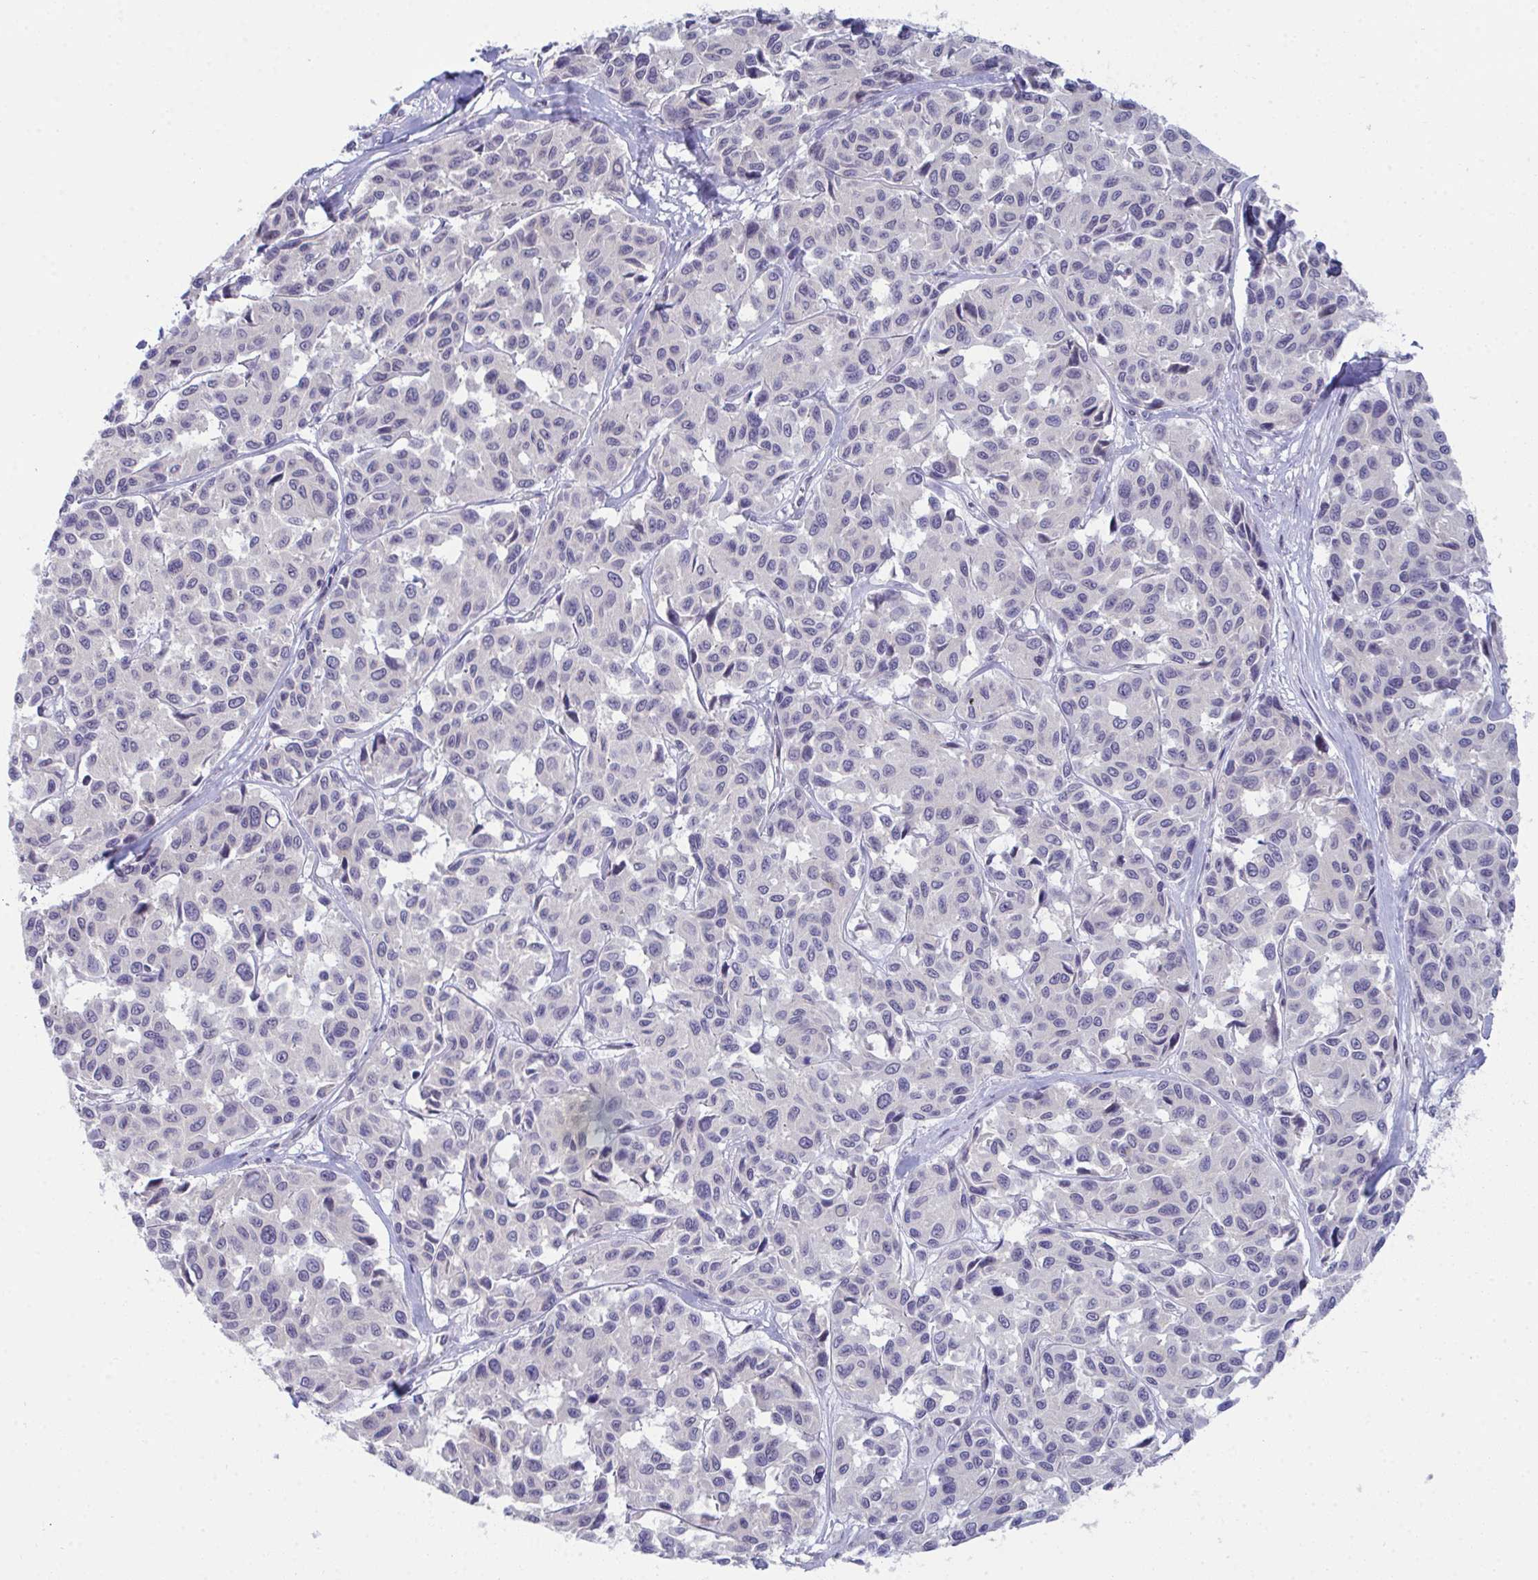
{"staining": {"intensity": "negative", "quantity": "none", "location": "none"}, "tissue": "melanoma", "cell_type": "Tumor cells", "image_type": "cancer", "snomed": [{"axis": "morphology", "description": "Malignant melanoma, NOS"}, {"axis": "topography", "description": "Skin"}], "caption": "A high-resolution histopathology image shows IHC staining of malignant melanoma, which demonstrates no significant positivity in tumor cells.", "gene": "ATP6V0D2", "patient": {"sex": "female", "age": 66}}